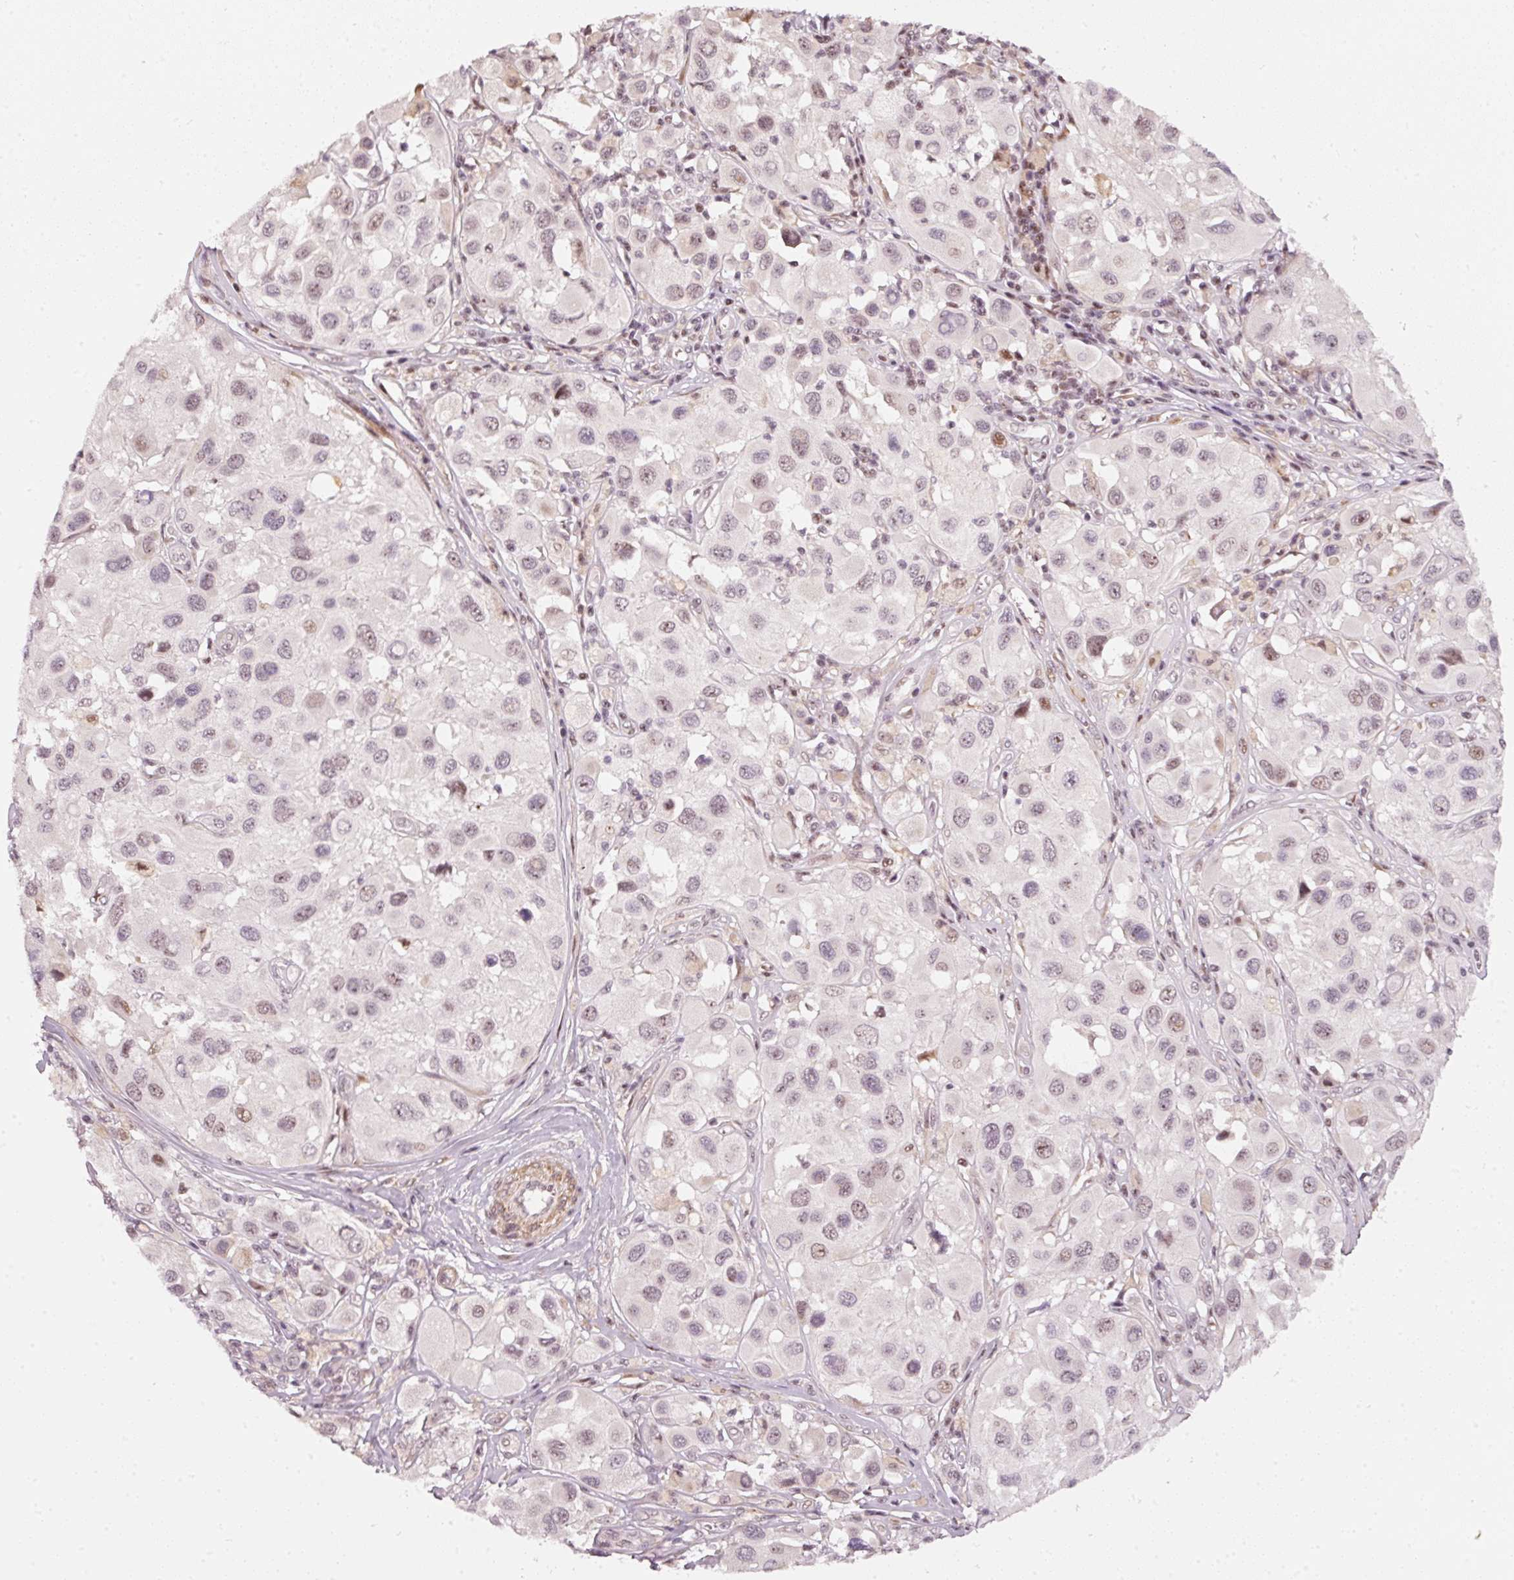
{"staining": {"intensity": "weak", "quantity": "25%-75%", "location": "nuclear"}, "tissue": "melanoma", "cell_type": "Tumor cells", "image_type": "cancer", "snomed": [{"axis": "morphology", "description": "Malignant melanoma, Metastatic site"}, {"axis": "topography", "description": "Skin"}], "caption": "This is an image of immunohistochemistry staining of melanoma, which shows weak expression in the nuclear of tumor cells.", "gene": "MXRA8", "patient": {"sex": "male", "age": 41}}